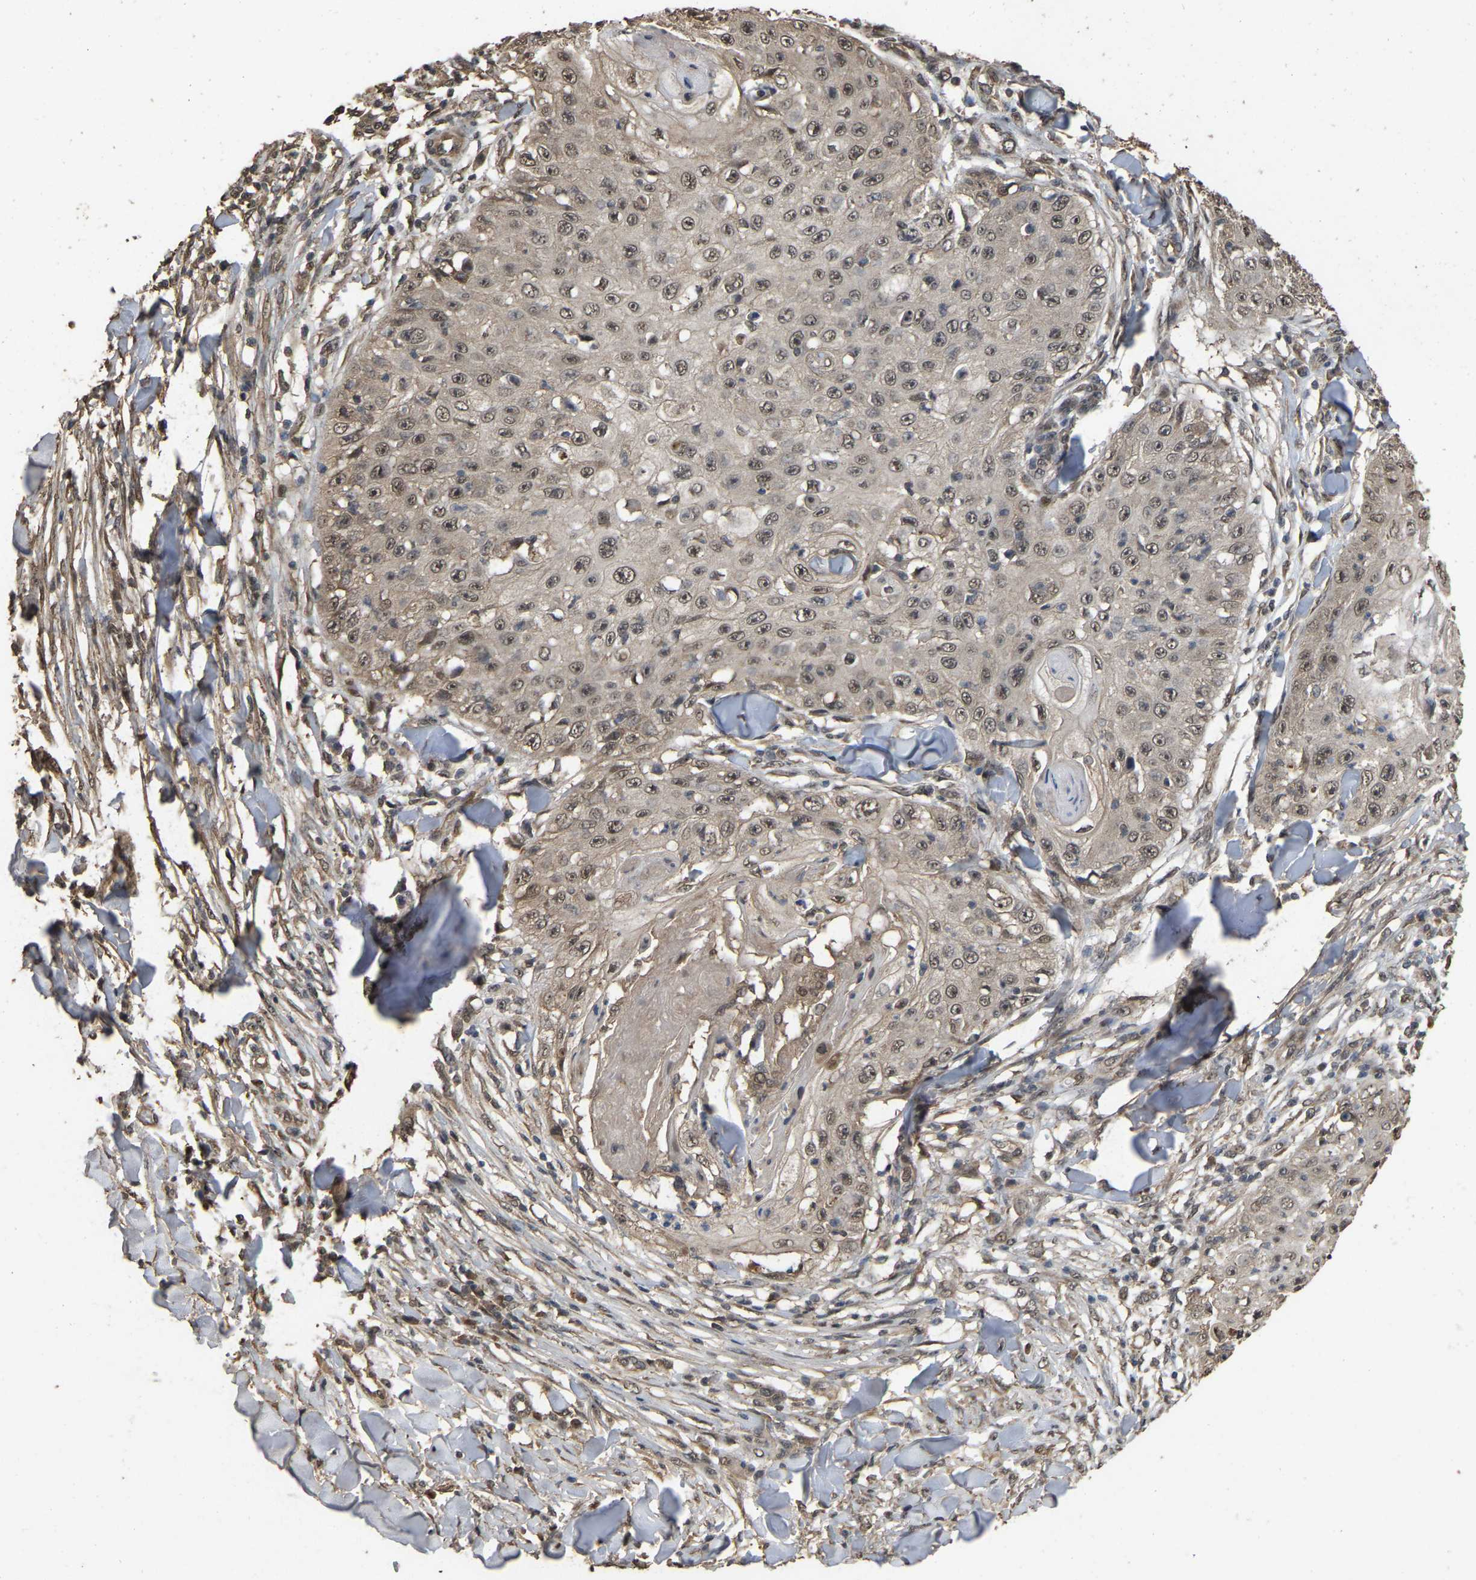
{"staining": {"intensity": "weak", "quantity": "25%-75%", "location": "nuclear"}, "tissue": "skin cancer", "cell_type": "Tumor cells", "image_type": "cancer", "snomed": [{"axis": "morphology", "description": "Squamous cell carcinoma, NOS"}, {"axis": "topography", "description": "Skin"}], "caption": "Protein staining exhibits weak nuclear positivity in approximately 25%-75% of tumor cells in skin squamous cell carcinoma.", "gene": "ARHGAP23", "patient": {"sex": "male", "age": 86}}